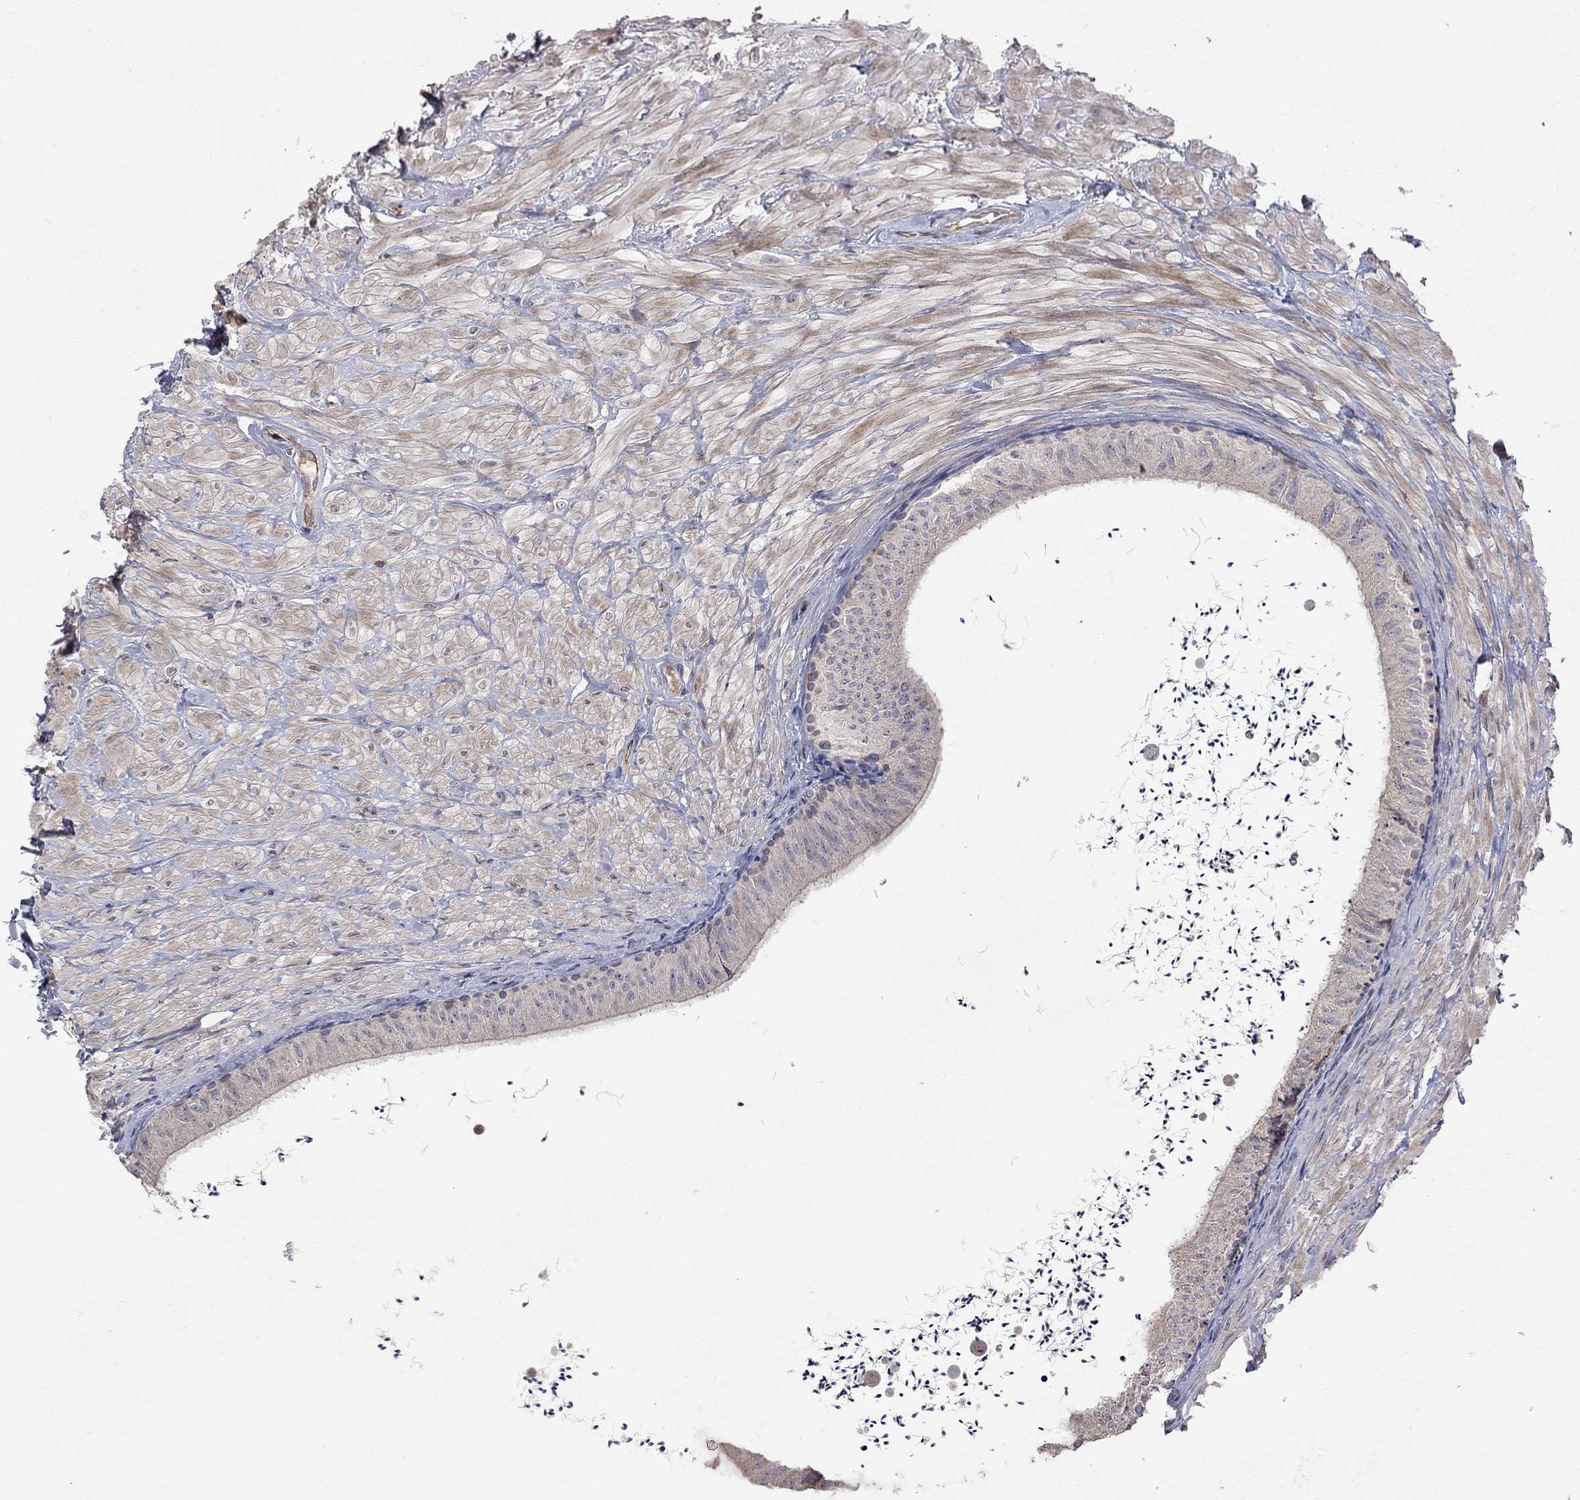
{"staining": {"intensity": "negative", "quantity": "none", "location": "none"}, "tissue": "epididymis", "cell_type": "Glandular cells", "image_type": "normal", "snomed": [{"axis": "morphology", "description": "Normal tissue, NOS"}, {"axis": "topography", "description": "Epididymis"}], "caption": "This is a photomicrograph of IHC staining of benign epididymis, which shows no positivity in glandular cells.", "gene": "ABI3", "patient": {"sex": "male", "age": 32}}